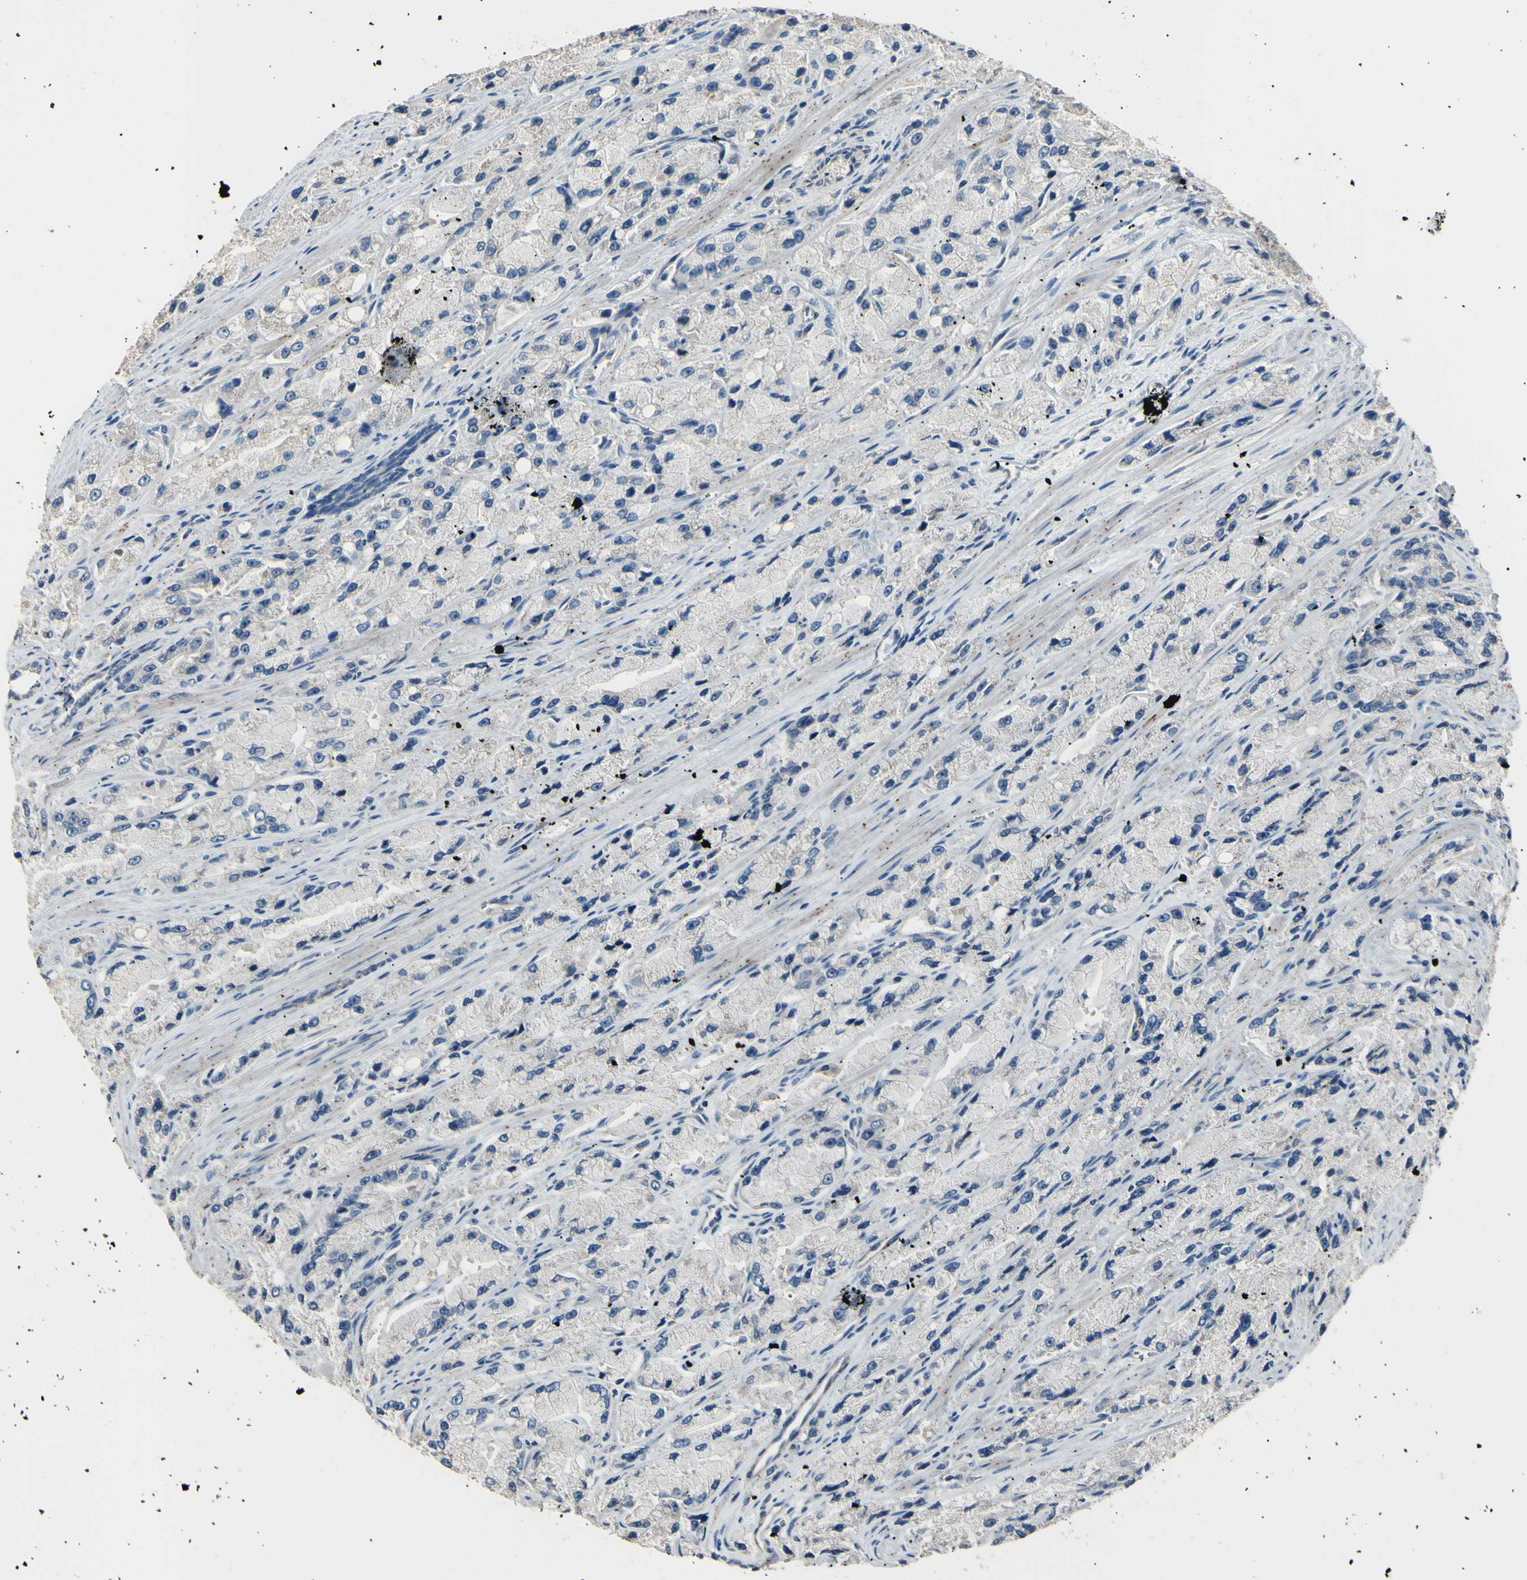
{"staining": {"intensity": "negative", "quantity": "none", "location": "none"}, "tissue": "prostate cancer", "cell_type": "Tumor cells", "image_type": "cancer", "snomed": [{"axis": "morphology", "description": "Adenocarcinoma, High grade"}, {"axis": "topography", "description": "Prostate"}], "caption": "This is a photomicrograph of IHC staining of prostate high-grade adenocarcinoma, which shows no staining in tumor cells.", "gene": "LDLR", "patient": {"sex": "male", "age": 58}}